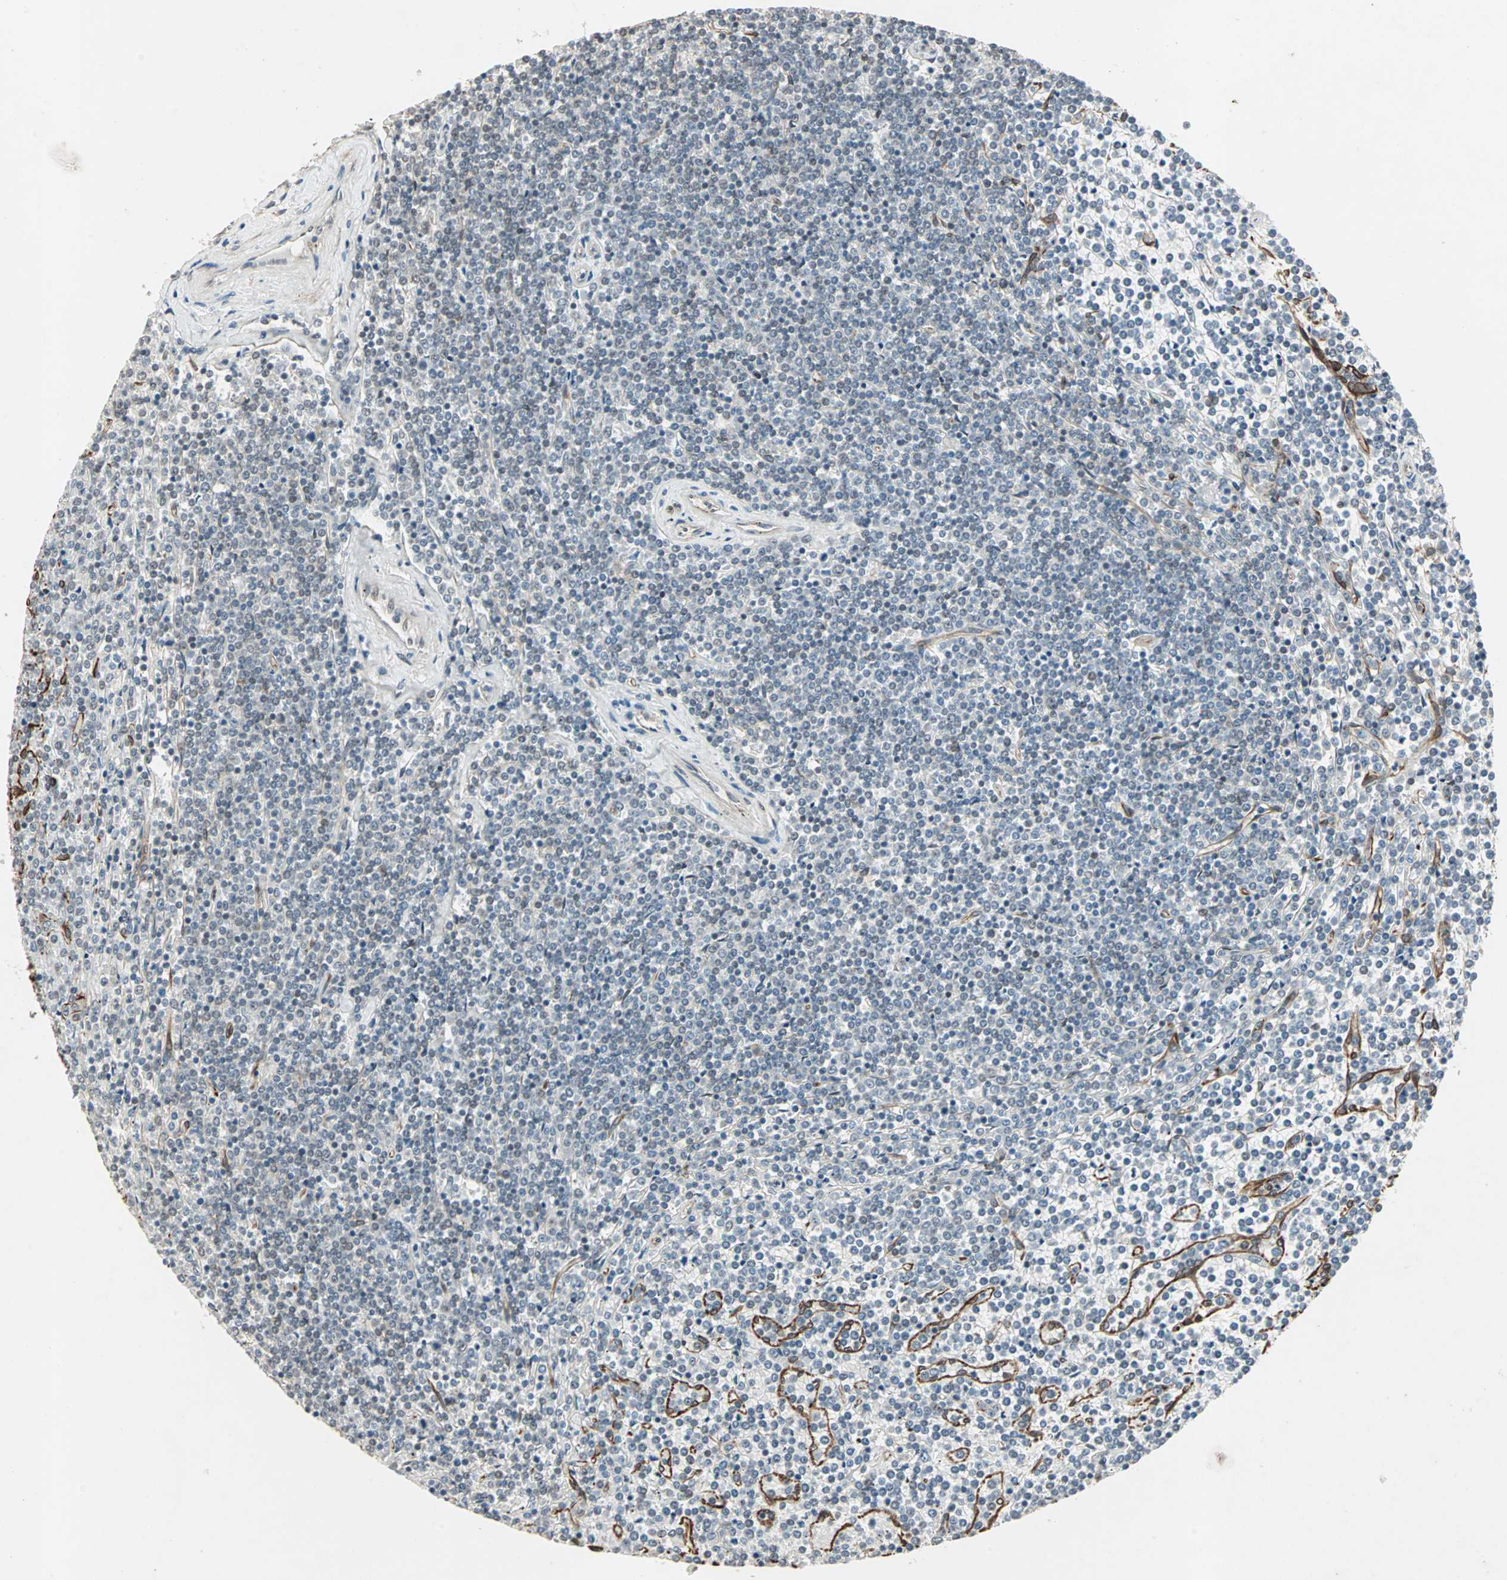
{"staining": {"intensity": "negative", "quantity": "none", "location": "none"}, "tissue": "lymphoma", "cell_type": "Tumor cells", "image_type": "cancer", "snomed": [{"axis": "morphology", "description": "Malignant lymphoma, non-Hodgkin's type, Low grade"}, {"axis": "topography", "description": "Spleen"}], "caption": "Lymphoma was stained to show a protein in brown. There is no significant positivity in tumor cells.", "gene": "TRPV4", "patient": {"sex": "female", "age": 19}}